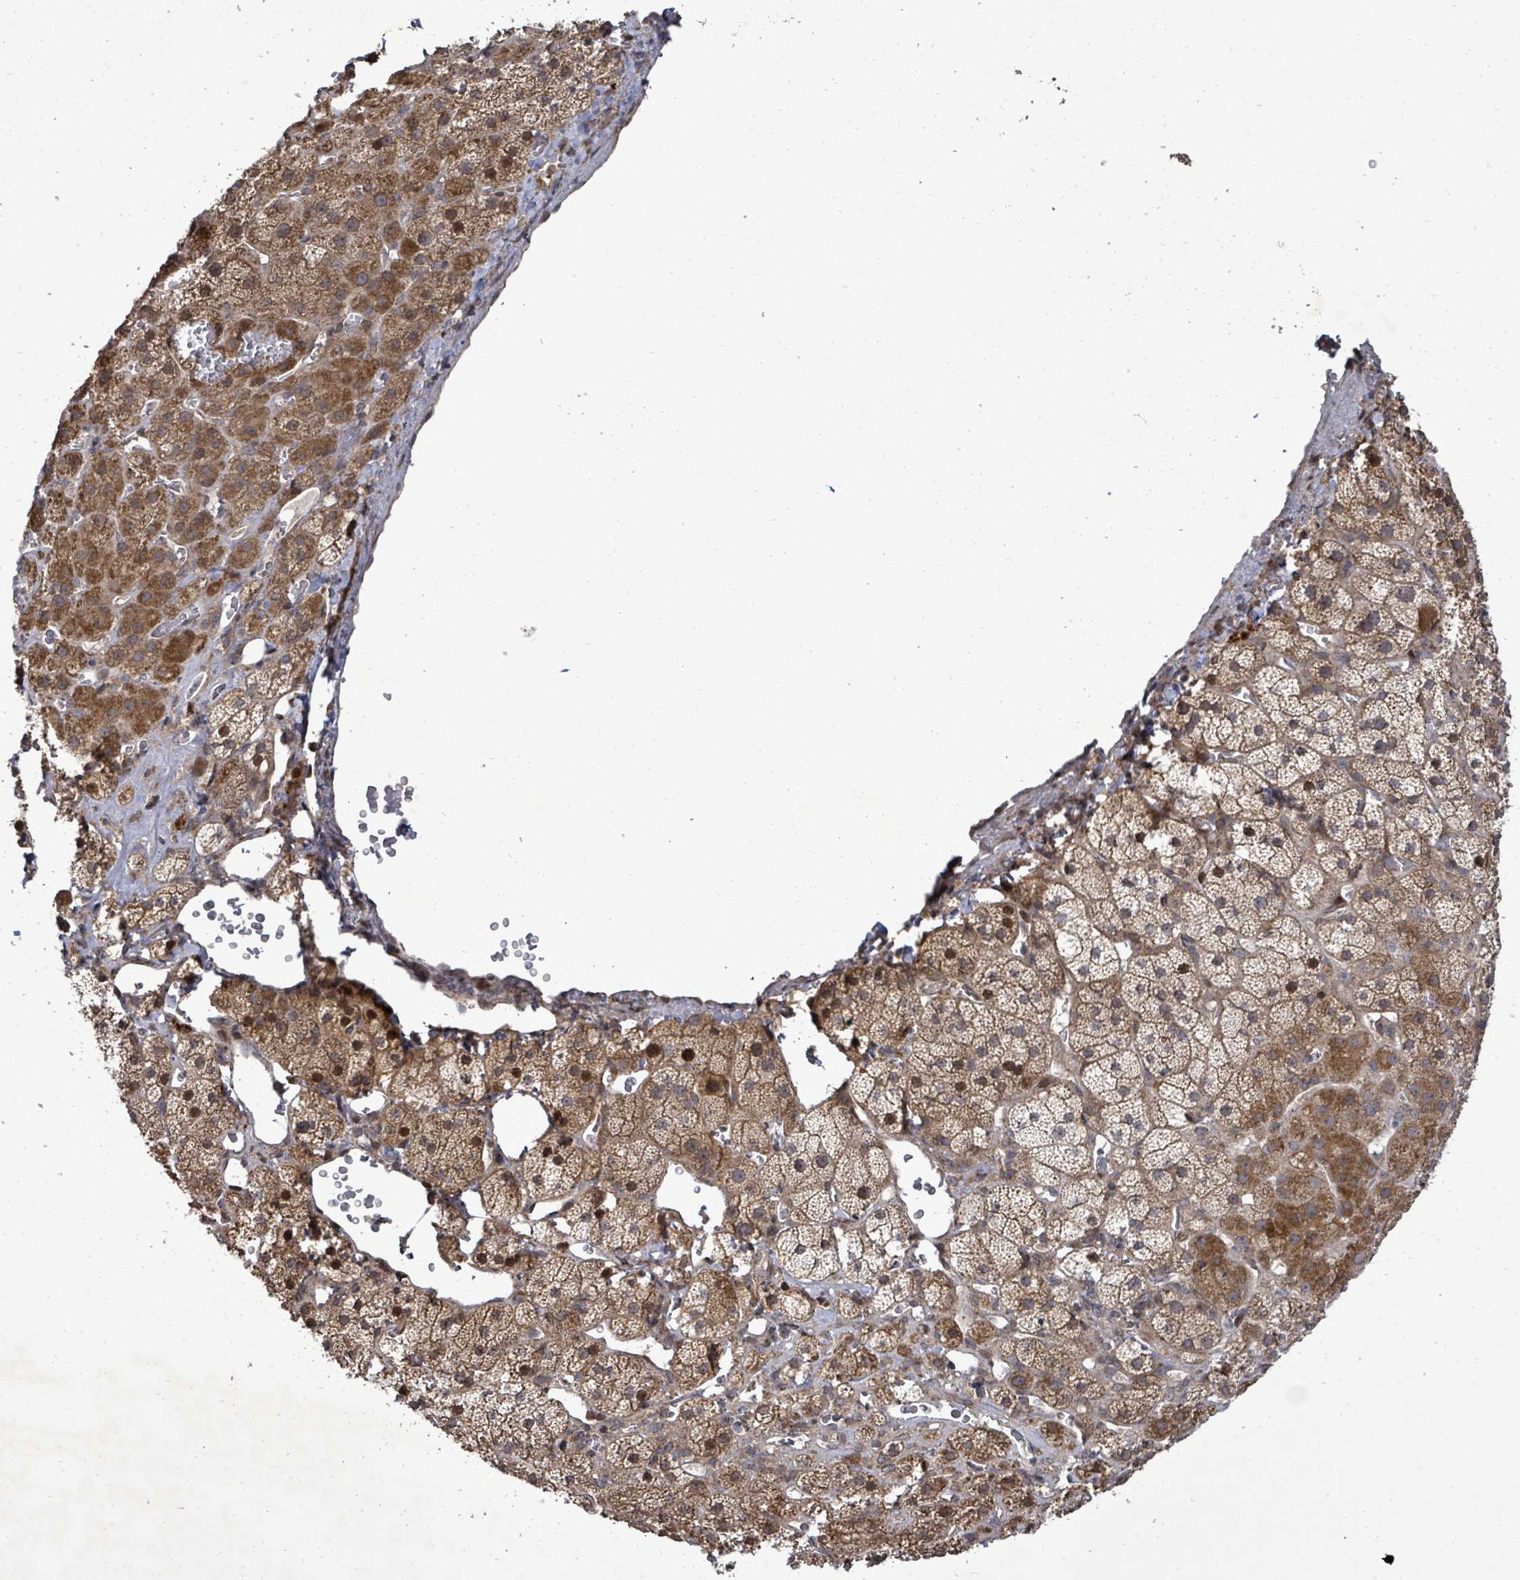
{"staining": {"intensity": "strong", "quantity": ">75%", "location": "cytoplasmic/membranous,nuclear"}, "tissue": "adrenal gland", "cell_type": "Glandular cells", "image_type": "normal", "snomed": [{"axis": "morphology", "description": "Normal tissue, NOS"}, {"axis": "topography", "description": "Adrenal gland"}], "caption": "Adrenal gland was stained to show a protein in brown. There is high levels of strong cytoplasmic/membranous,nuclear positivity in approximately >75% of glandular cells. (DAB = brown stain, brightfield microscopy at high magnification).", "gene": "KRTAP27", "patient": {"sex": "male", "age": 57}}